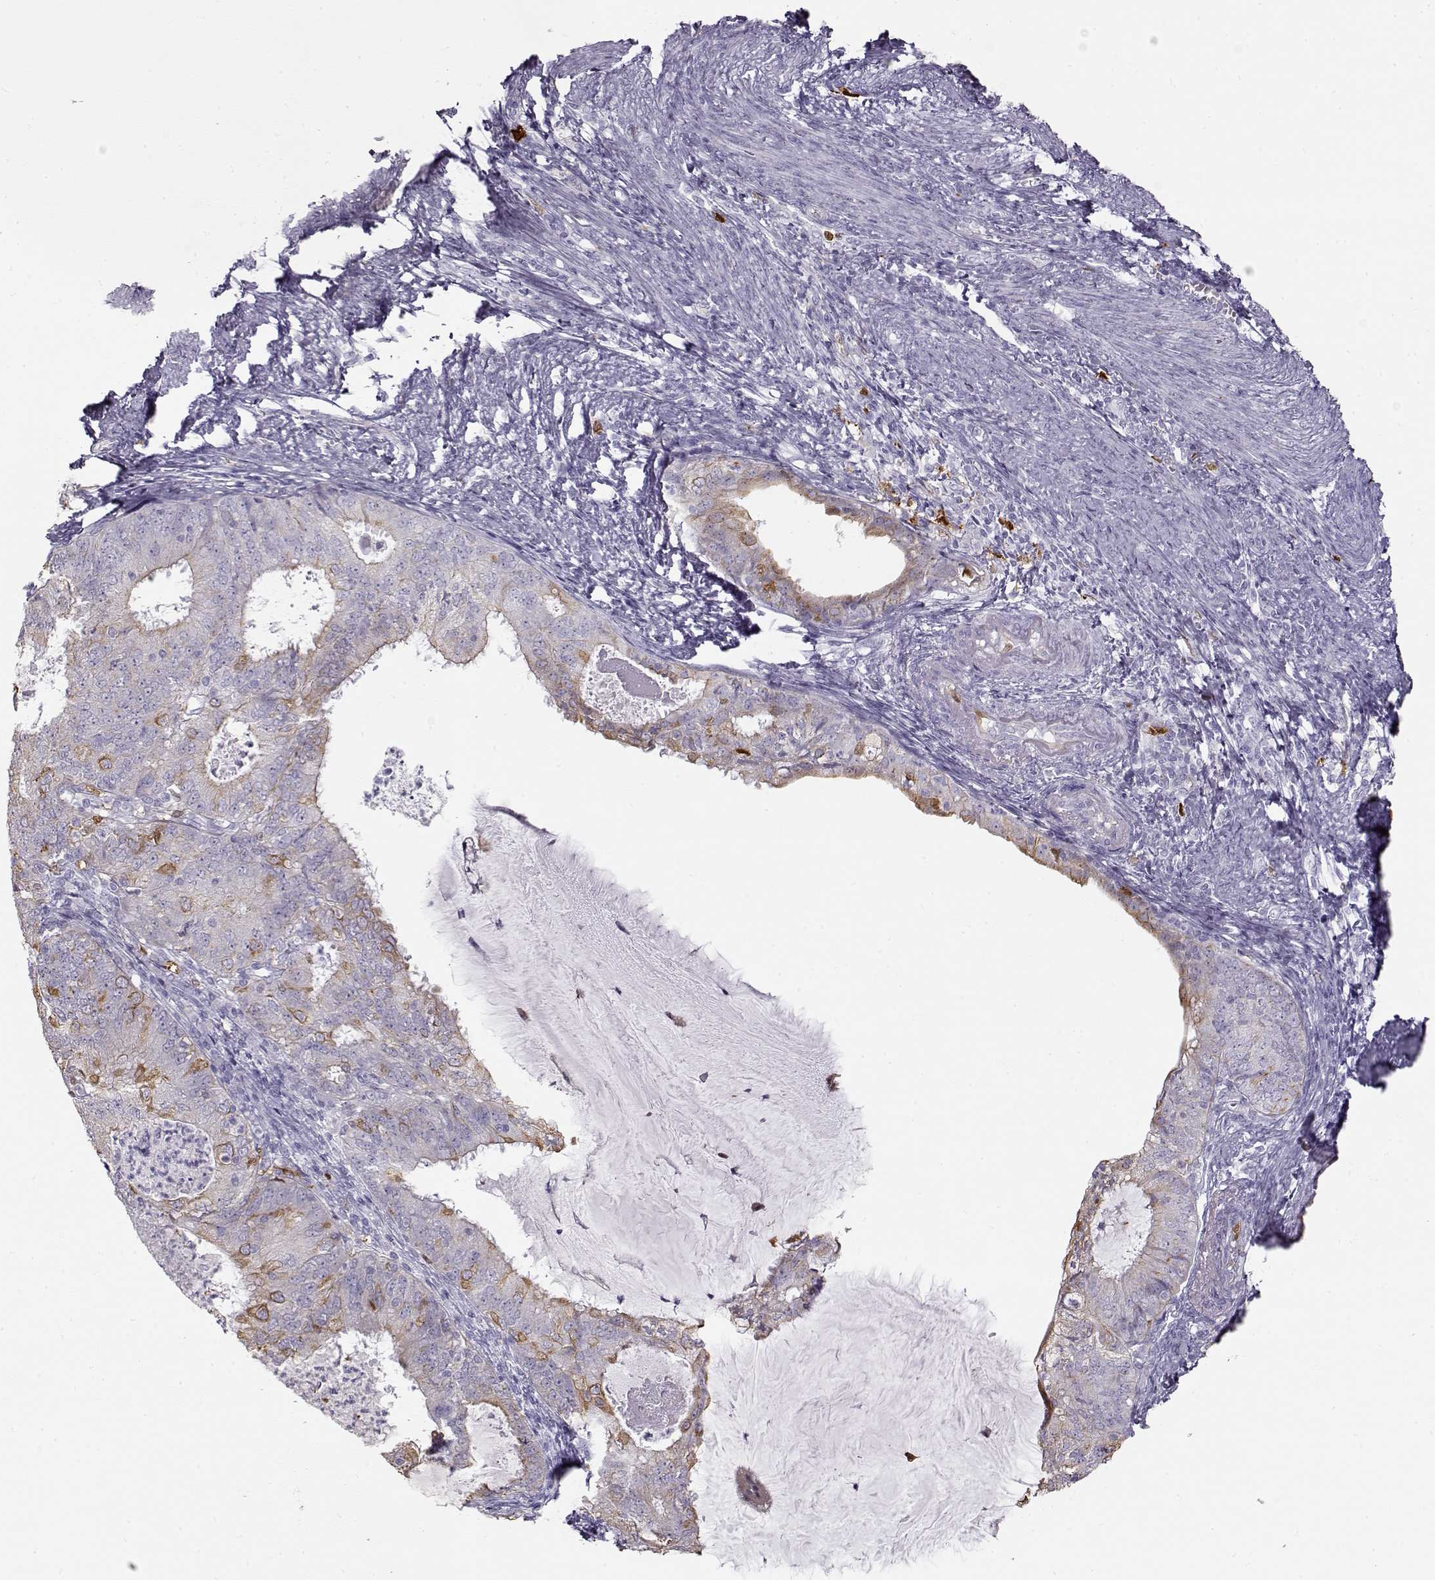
{"staining": {"intensity": "moderate", "quantity": "<25%", "location": "cytoplasmic/membranous"}, "tissue": "endometrial cancer", "cell_type": "Tumor cells", "image_type": "cancer", "snomed": [{"axis": "morphology", "description": "Adenocarcinoma, NOS"}, {"axis": "topography", "description": "Endometrium"}], "caption": "Brown immunohistochemical staining in adenocarcinoma (endometrial) shows moderate cytoplasmic/membranous staining in approximately <25% of tumor cells.", "gene": "S100B", "patient": {"sex": "female", "age": 57}}